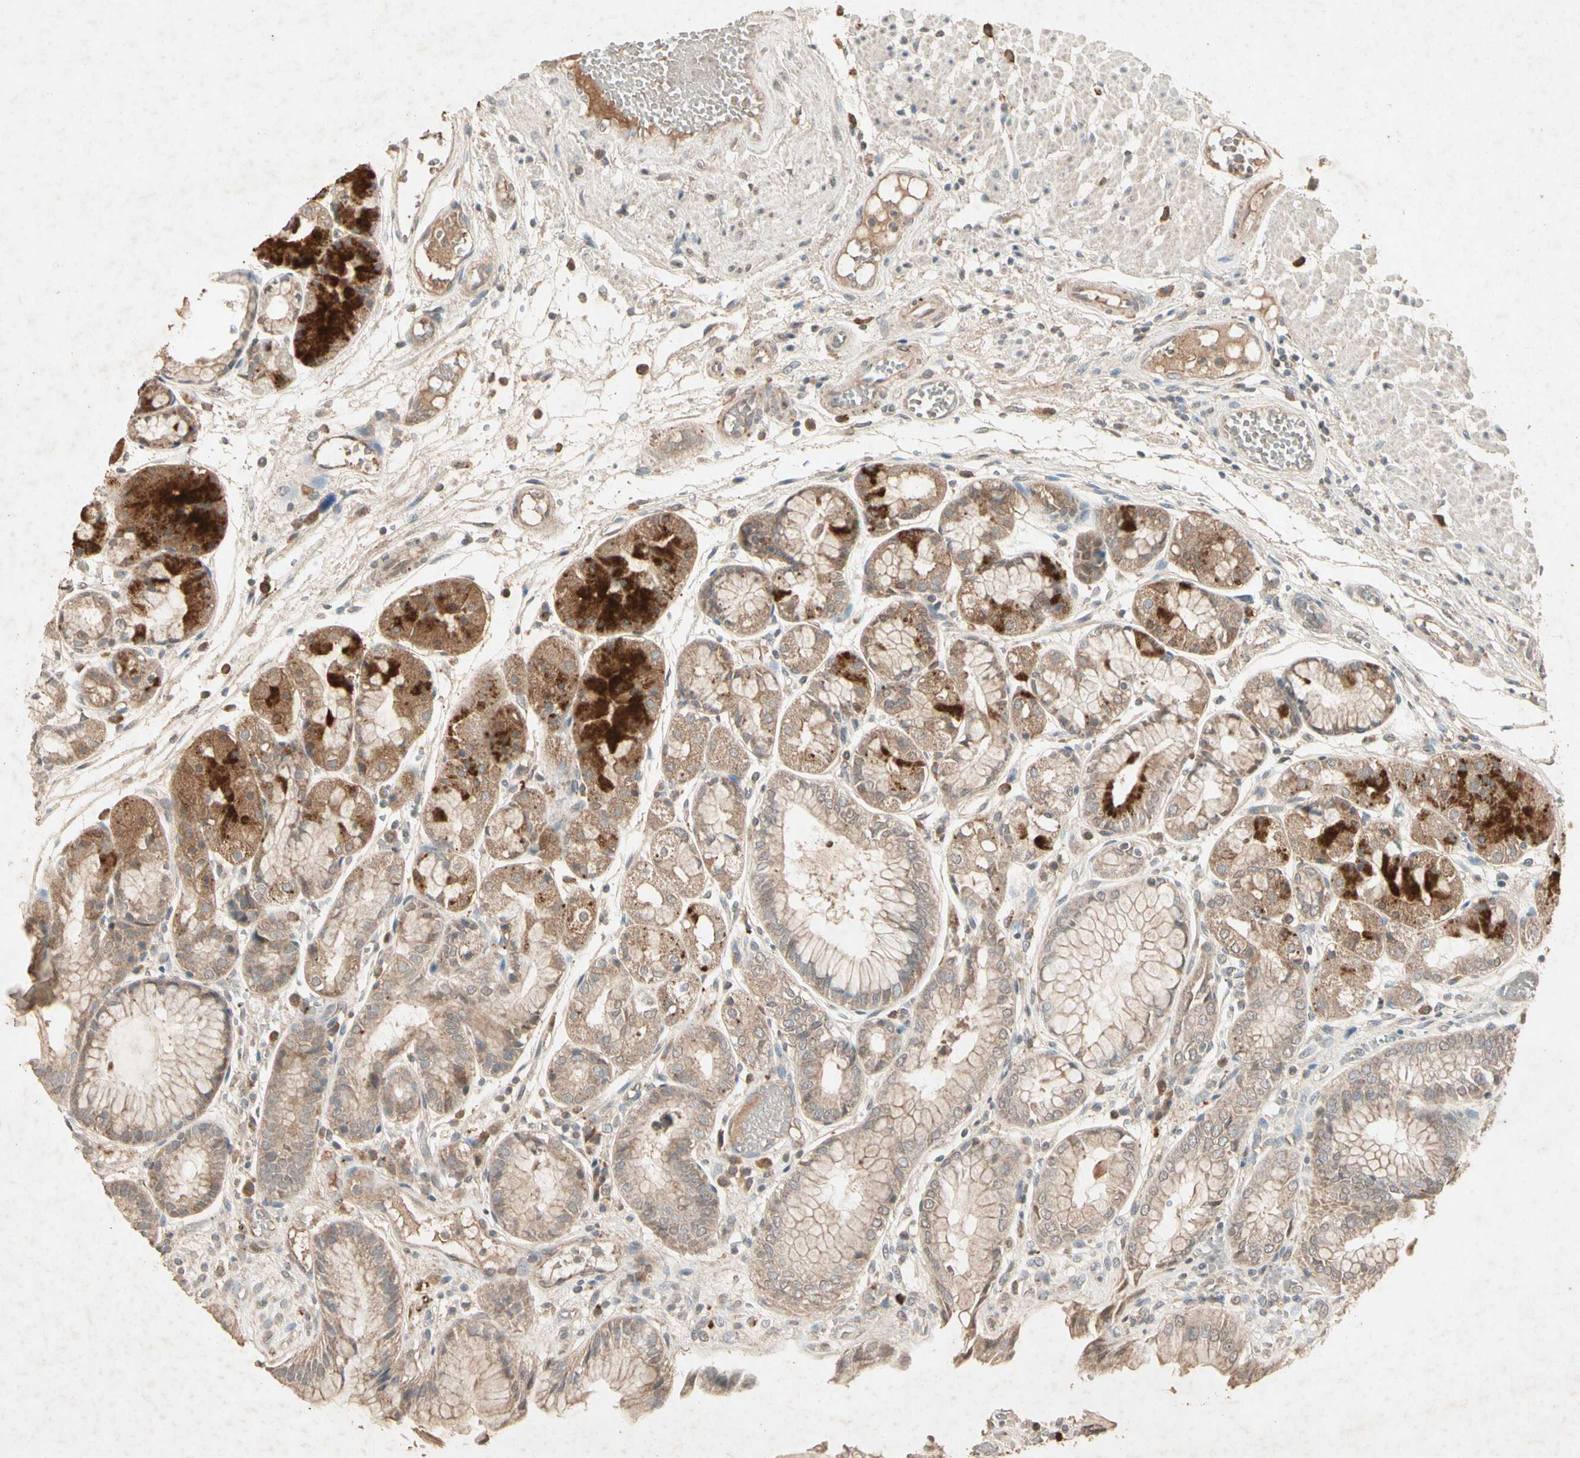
{"staining": {"intensity": "moderate", "quantity": ">75%", "location": "cytoplasmic/membranous"}, "tissue": "stomach", "cell_type": "Glandular cells", "image_type": "normal", "snomed": [{"axis": "morphology", "description": "Normal tissue, NOS"}, {"axis": "topography", "description": "Stomach, upper"}], "caption": "Immunohistochemistry (IHC) of unremarkable stomach shows medium levels of moderate cytoplasmic/membranous positivity in approximately >75% of glandular cells. (DAB (3,3'-diaminobenzidine) IHC with brightfield microscopy, high magnification).", "gene": "GPLD1", "patient": {"sex": "male", "age": 72}}